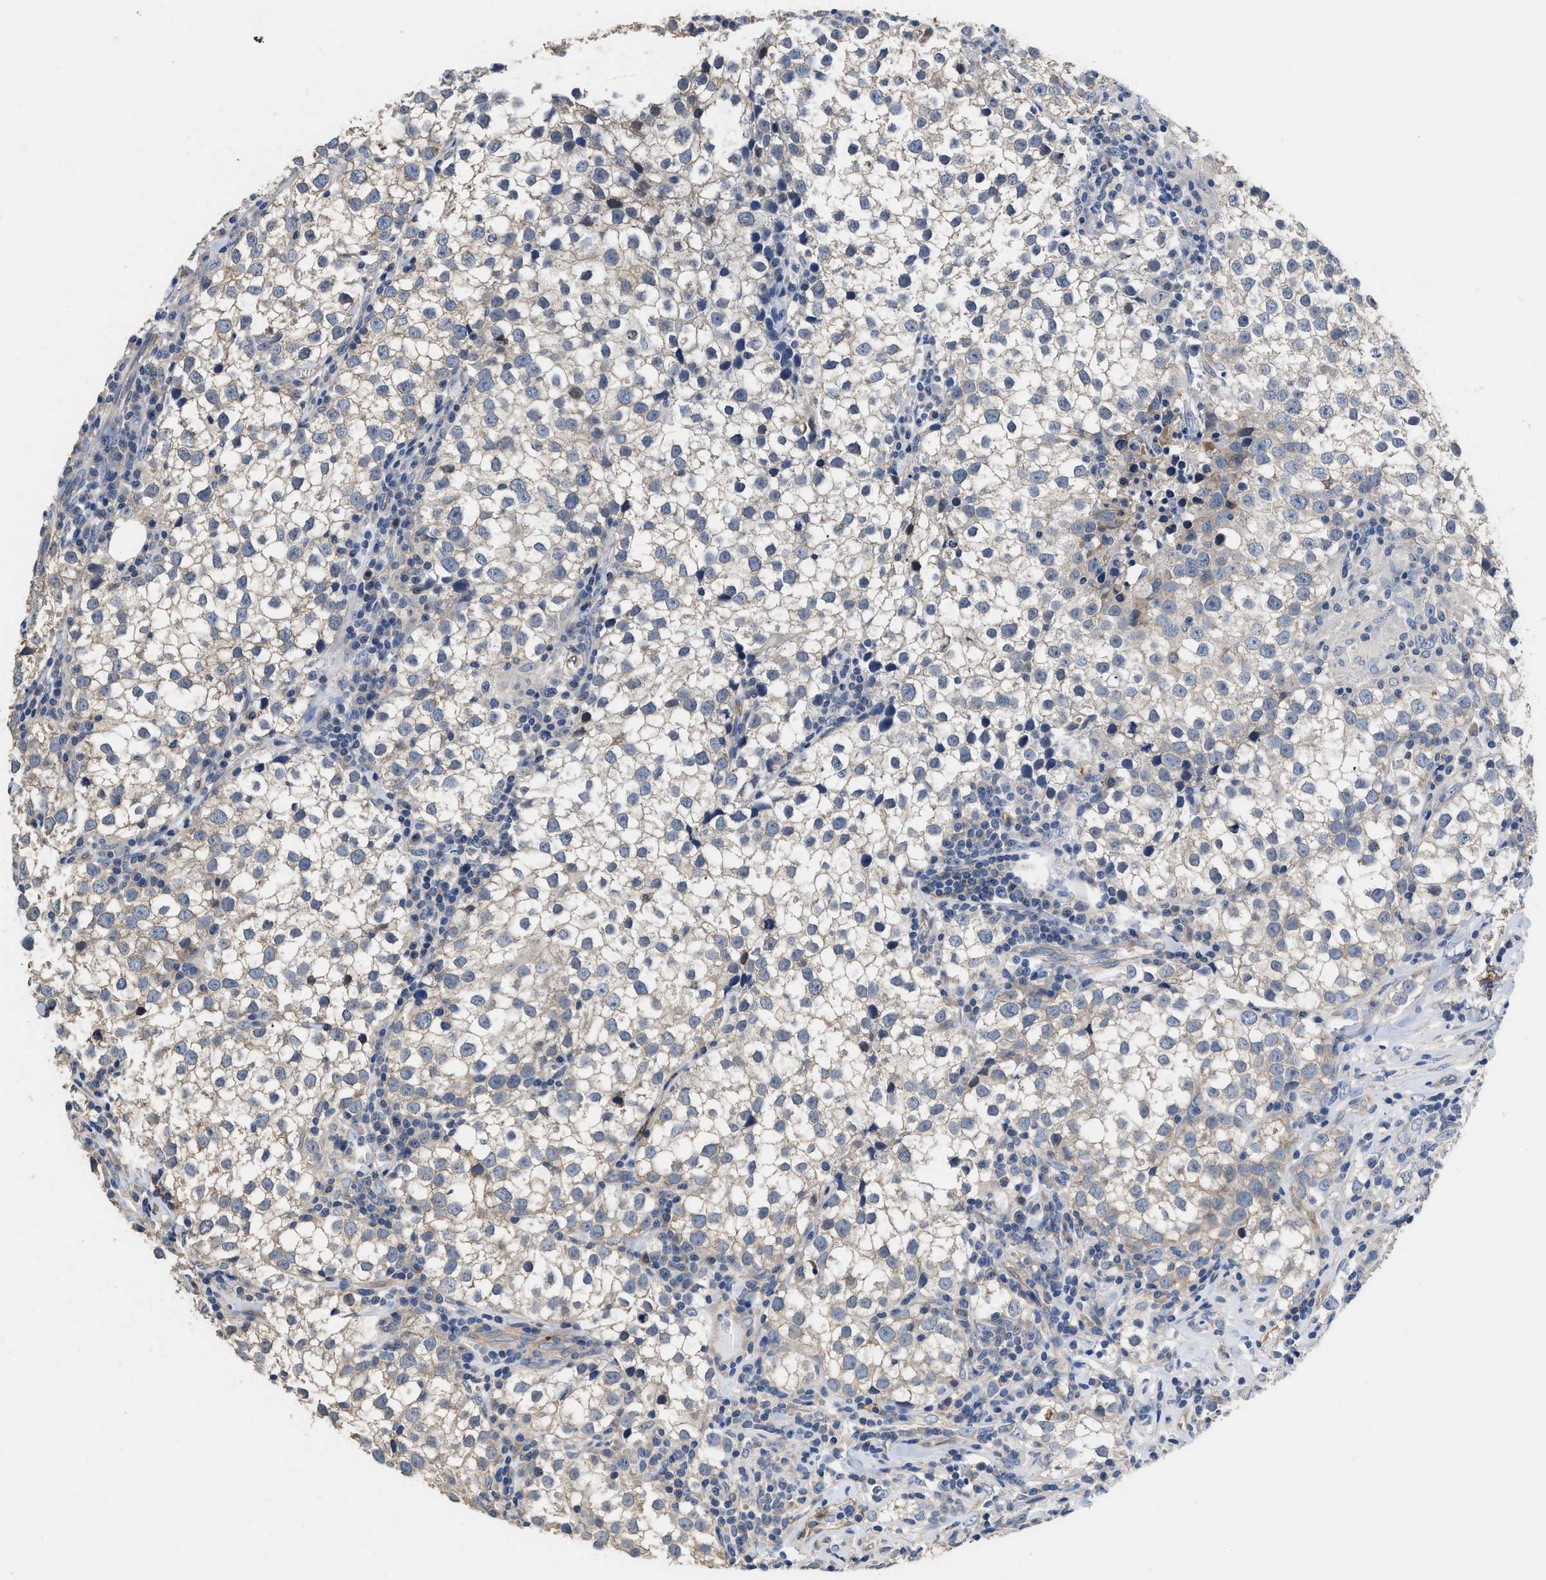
{"staining": {"intensity": "weak", "quantity": "<25%", "location": "cytoplasmic/membranous"}, "tissue": "testis cancer", "cell_type": "Tumor cells", "image_type": "cancer", "snomed": [{"axis": "morphology", "description": "Seminoma, NOS"}, {"axis": "morphology", "description": "Carcinoma, Embryonal, NOS"}, {"axis": "topography", "description": "Testis"}], "caption": "Immunohistochemical staining of testis seminoma displays no significant positivity in tumor cells.", "gene": "C22orf42", "patient": {"sex": "male", "age": 36}}